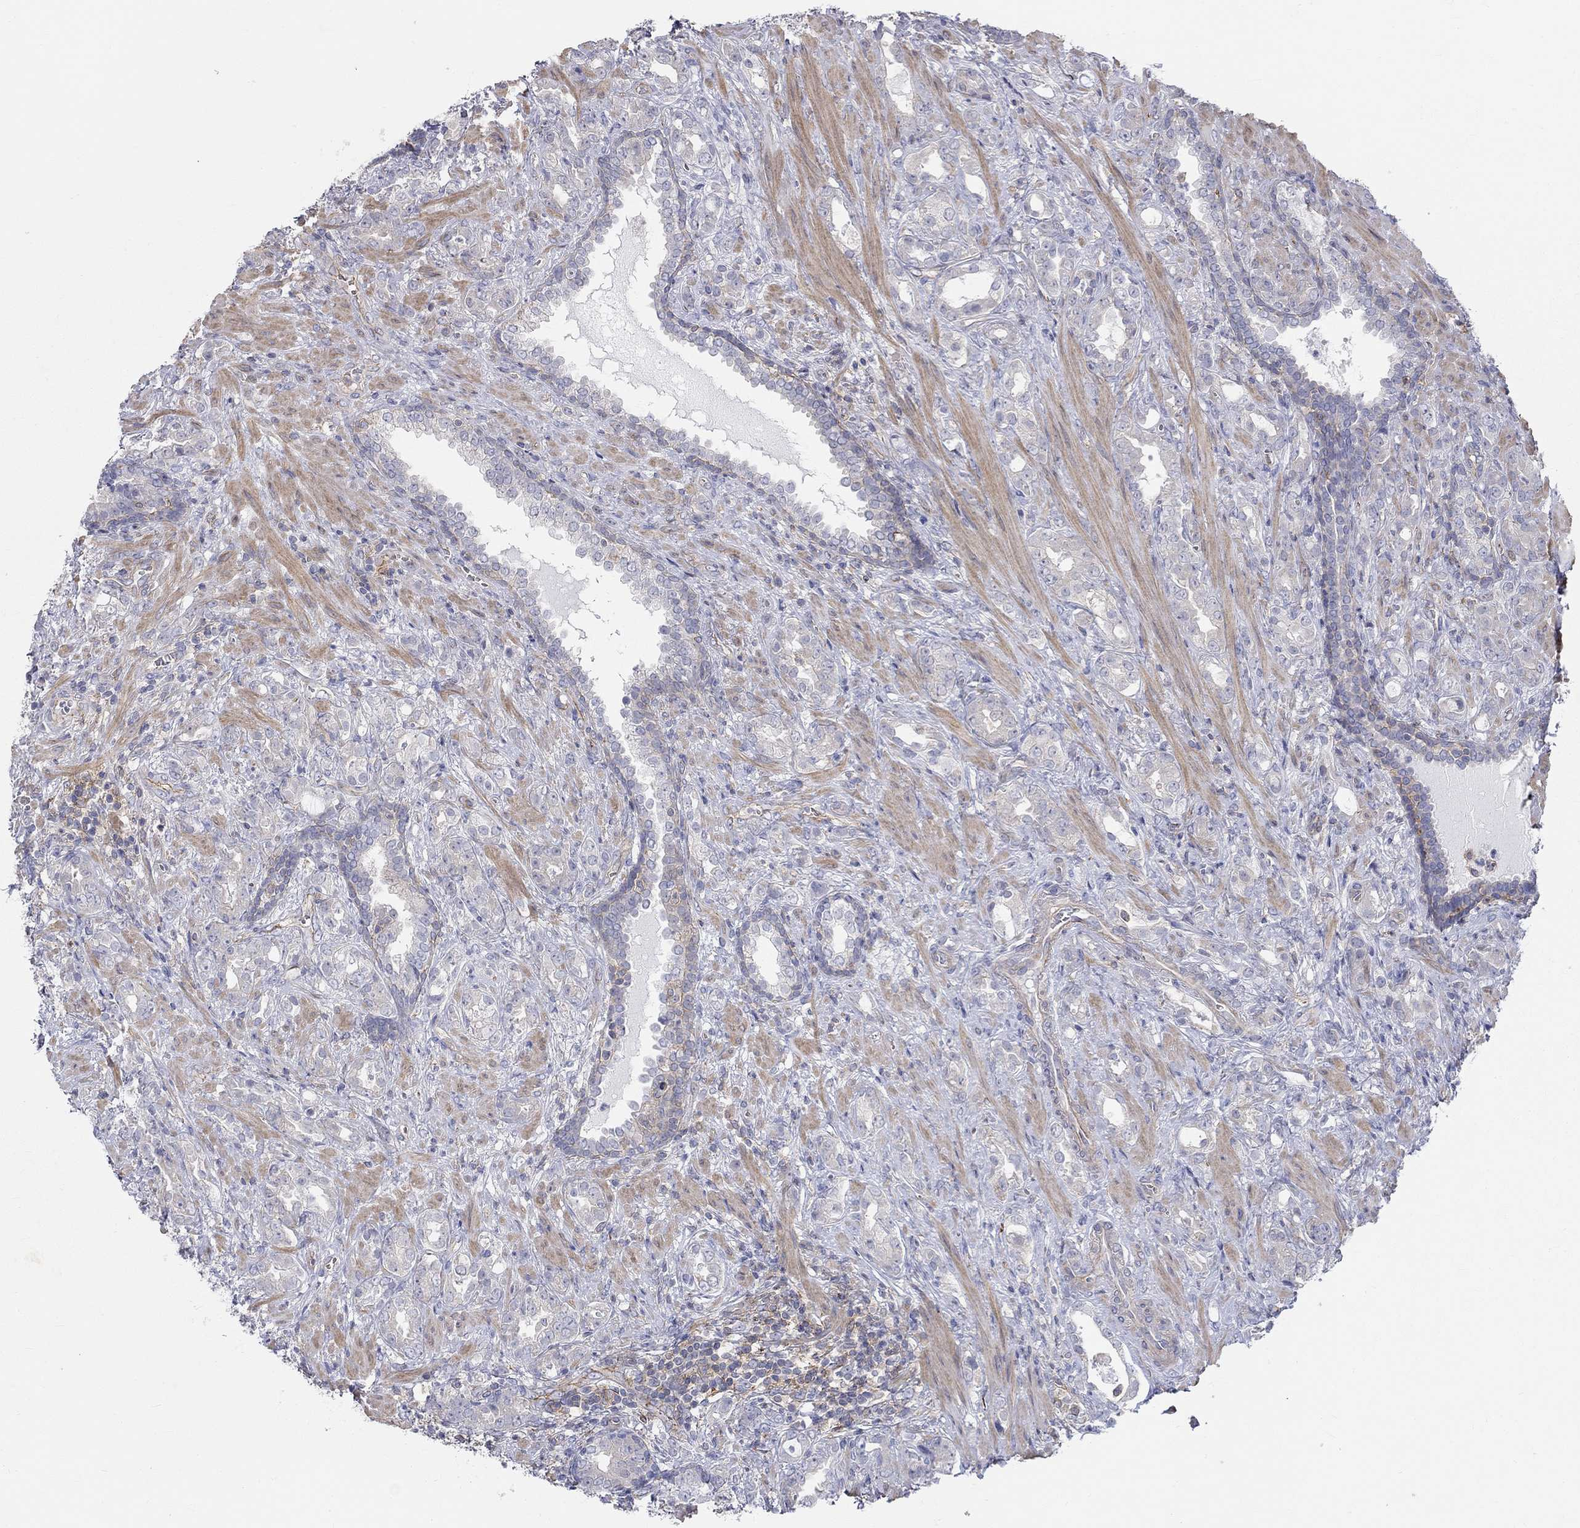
{"staining": {"intensity": "negative", "quantity": "none", "location": "none"}, "tissue": "prostate cancer", "cell_type": "Tumor cells", "image_type": "cancer", "snomed": [{"axis": "morphology", "description": "Adenocarcinoma, NOS"}, {"axis": "topography", "description": "Prostate"}], "caption": "High magnification brightfield microscopy of prostate cancer (adenocarcinoma) stained with DAB (3,3'-diaminobenzidine) (brown) and counterstained with hematoxylin (blue): tumor cells show no significant expression. Brightfield microscopy of IHC stained with DAB (brown) and hematoxylin (blue), captured at high magnification.", "gene": "PCDHGA10", "patient": {"sex": "male", "age": 57}}